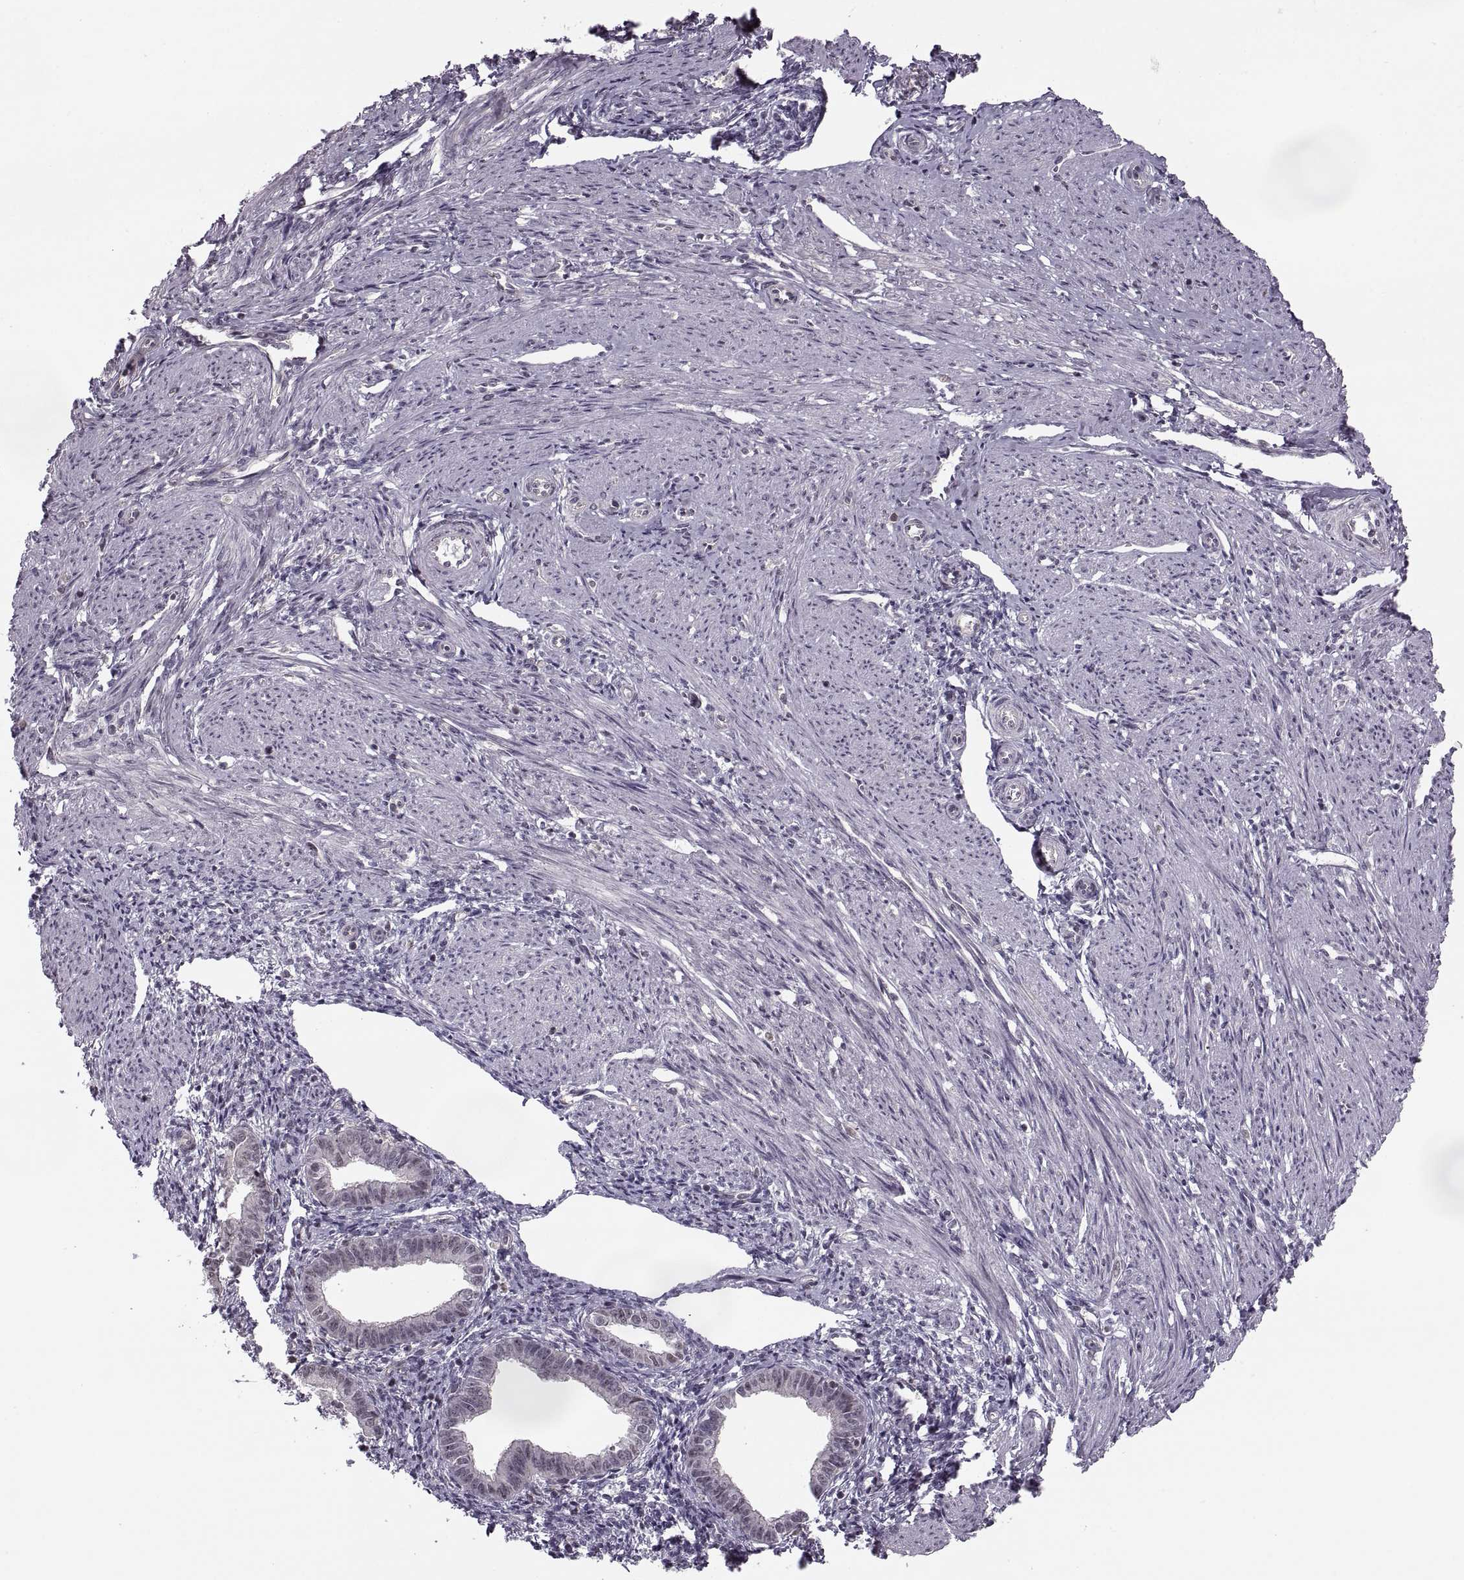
{"staining": {"intensity": "negative", "quantity": "none", "location": "none"}, "tissue": "endometrium", "cell_type": "Cells in endometrial stroma", "image_type": "normal", "snomed": [{"axis": "morphology", "description": "Normal tissue, NOS"}, {"axis": "topography", "description": "Endometrium"}], "caption": "This is an immunohistochemistry histopathology image of normal endometrium. There is no positivity in cells in endometrial stroma.", "gene": "LUZP2", "patient": {"sex": "female", "age": 37}}